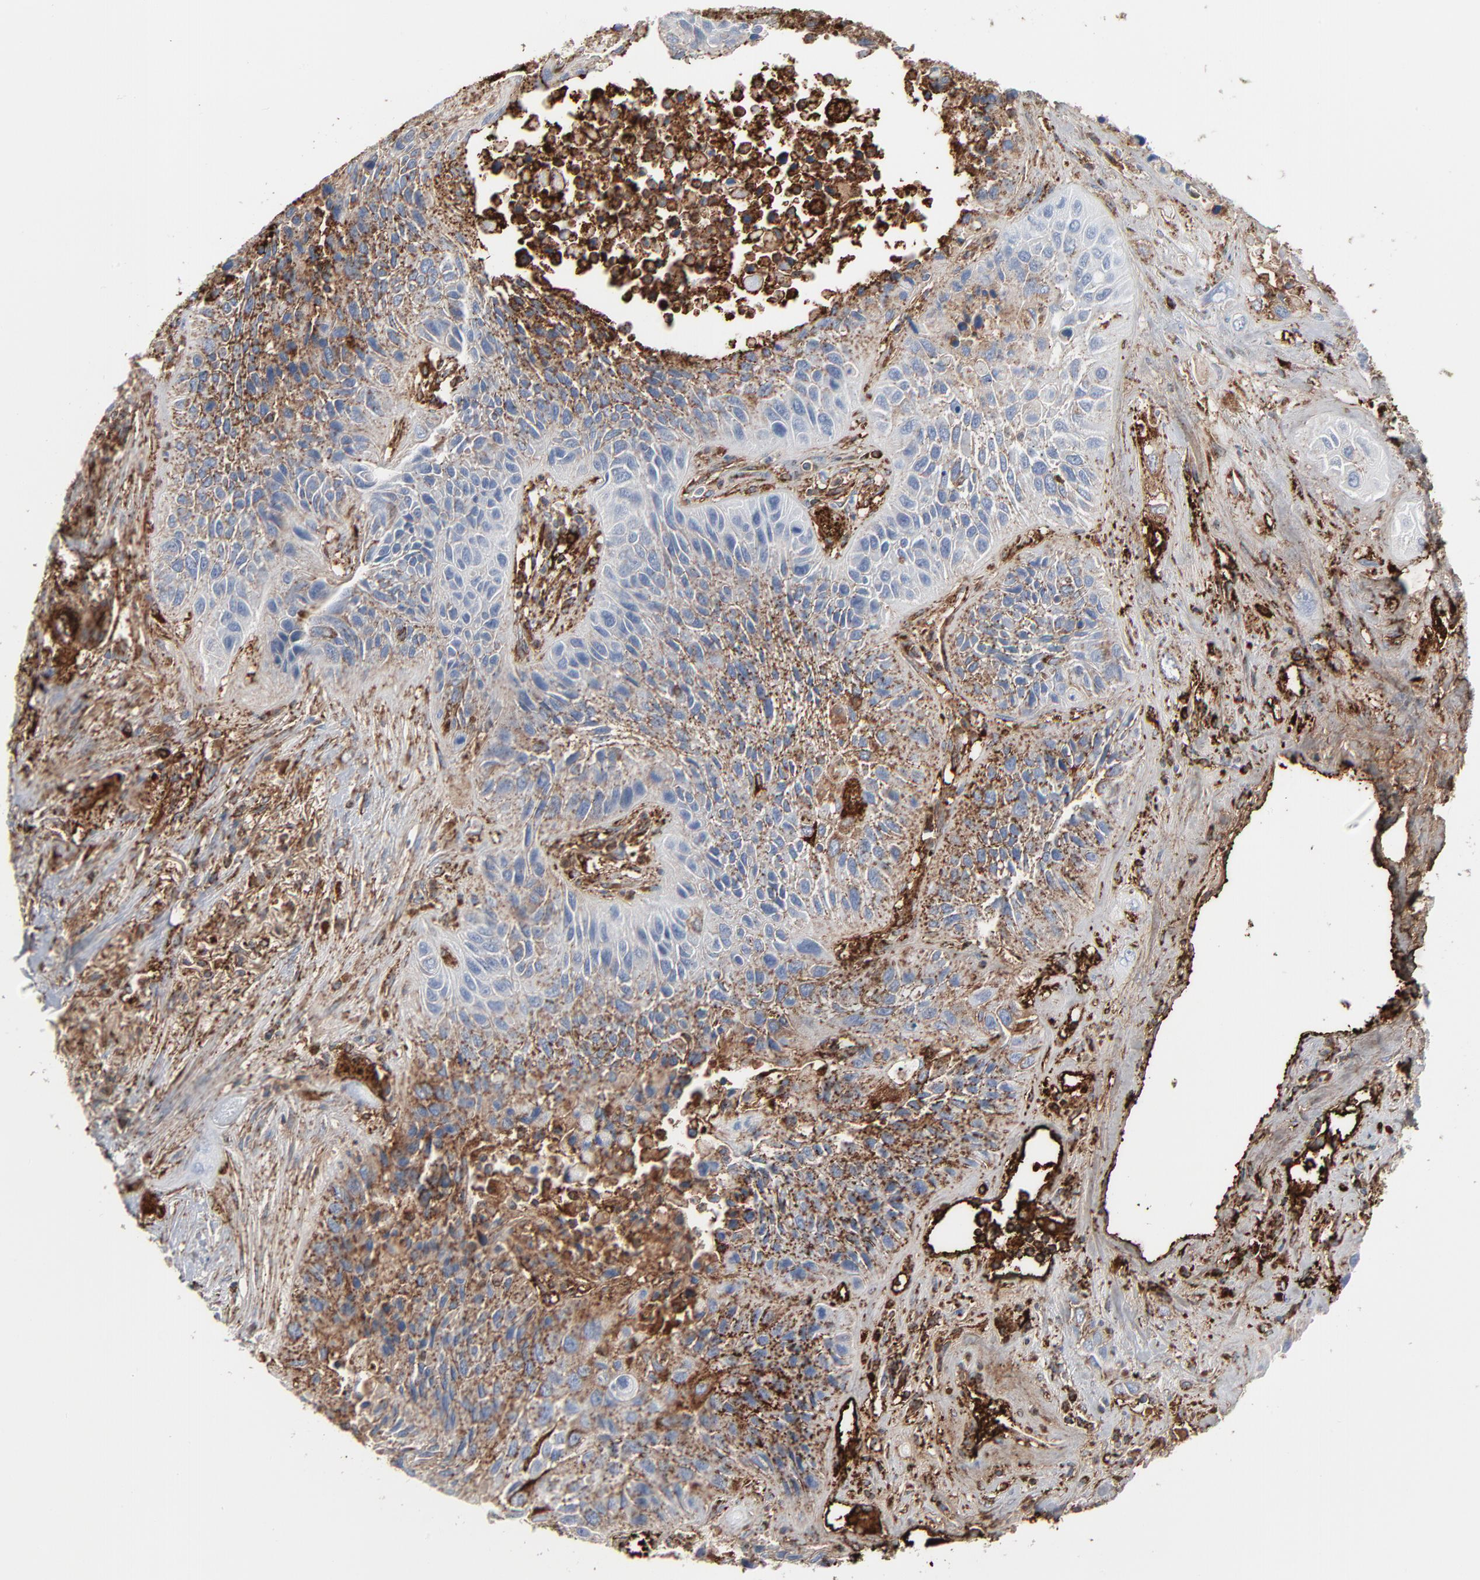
{"staining": {"intensity": "negative", "quantity": "none", "location": "none"}, "tissue": "lung cancer", "cell_type": "Tumor cells", "image_type": "cancer", "snomed": [{"axis": "morphology", "description": "Squamous cell carcinoma, NOS"}, {"axis": "topography", "description": "Lung"}], "caption": "DAB (3,3'-diaminobenzidine) immunohistochemical staining of lung squamous cell carcinoma exhibits no significant positivity in tumor cells.", "gene": "BGN", "patient": {"sex": "female", "age": 76}}